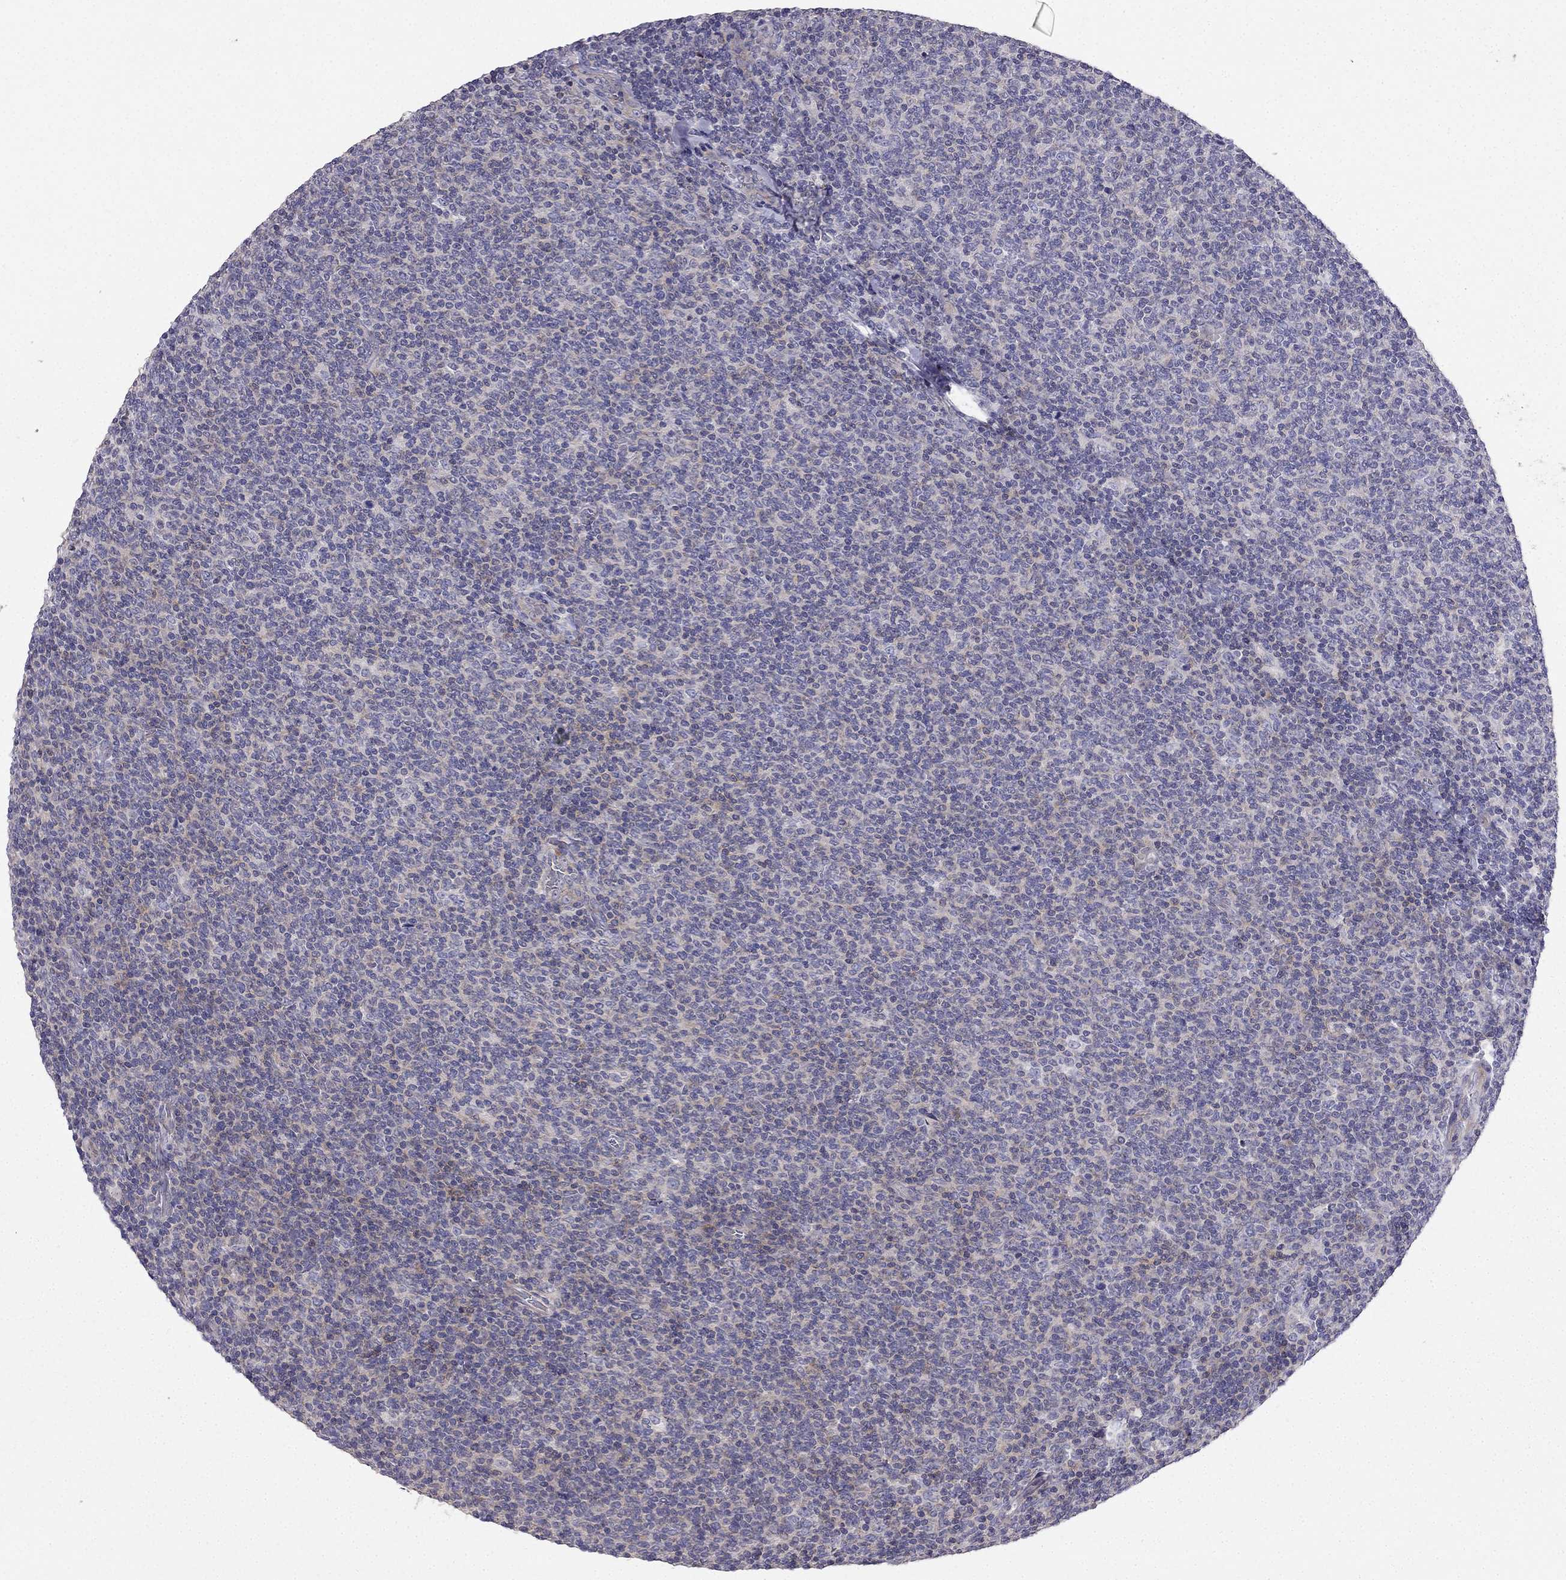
{"staining": {"intensity": "negative", "quantity": "none", "location": "none"}, "tissue": "lymphoma", "cell_type": "Tumor cells", "image_type": "cancer", "snomed": [{"axis": "morphology", "description": "Malignant lymphoma, non-Hodgkin's type, Low grade"}, {"axis": "topography", "description": "Lymph node"}], "caption": "This is an immunohistochemistry photomicrograph of human low-grade malignant lymphoma, non-Hodgkin's type. There is no staining in tumor cells.", "gene": "AS3MT", "patient": {"sex": "male", "age": 52}}